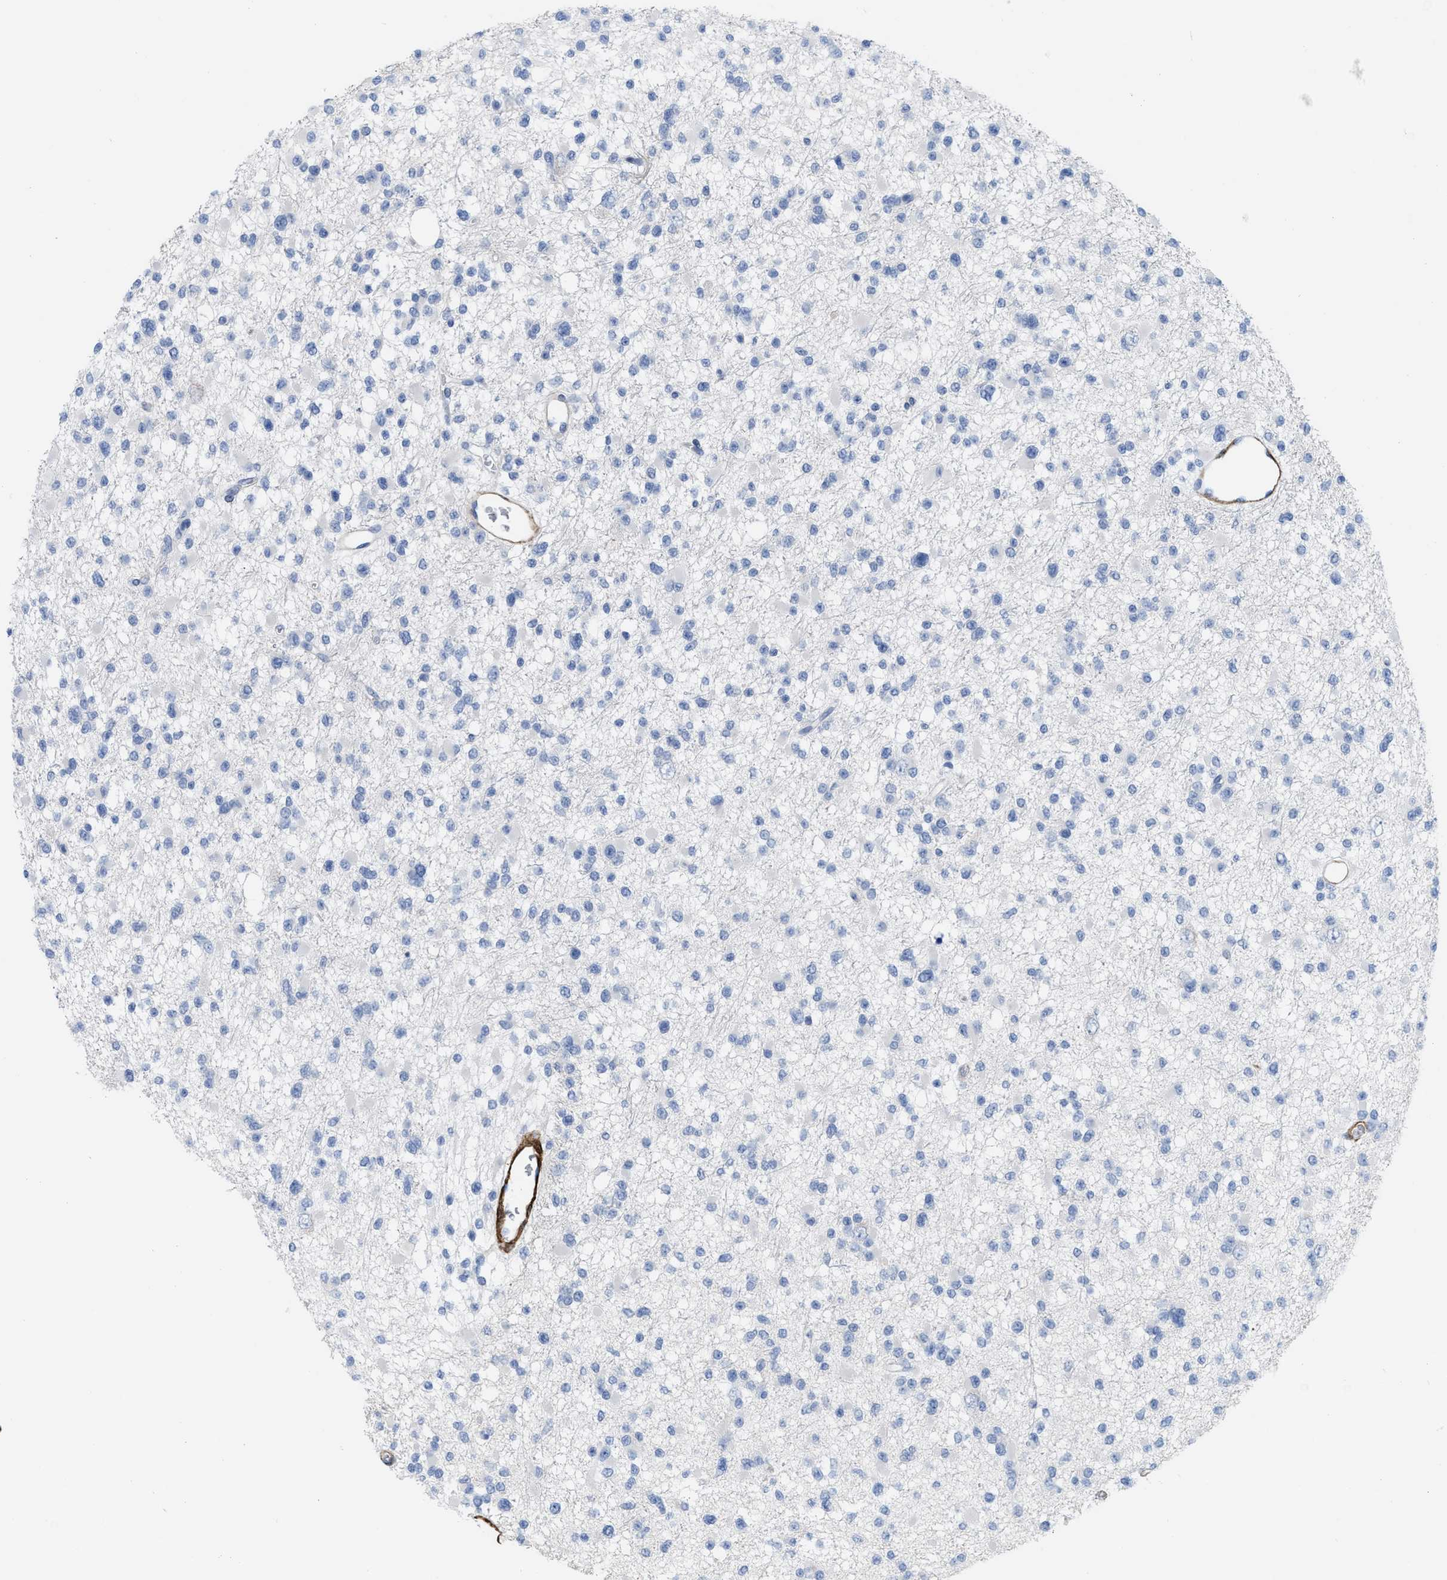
{"staining": {"intensity": "negative", "quantity": "none", "location": "none"}, "tissue": "glioma", "cell_type": "Tumor cells", "image_type": "cancer", "snomed": [{"axis": "morphology", "description": "Glioma, malignant, Low grade"}, {"axis": "topography", "description": "Brain"}], "caption": "There is no significant expression in tumor cells of glioma.", "gene": "TAGLN", "patient": {"sex": "female", "age": 22}}